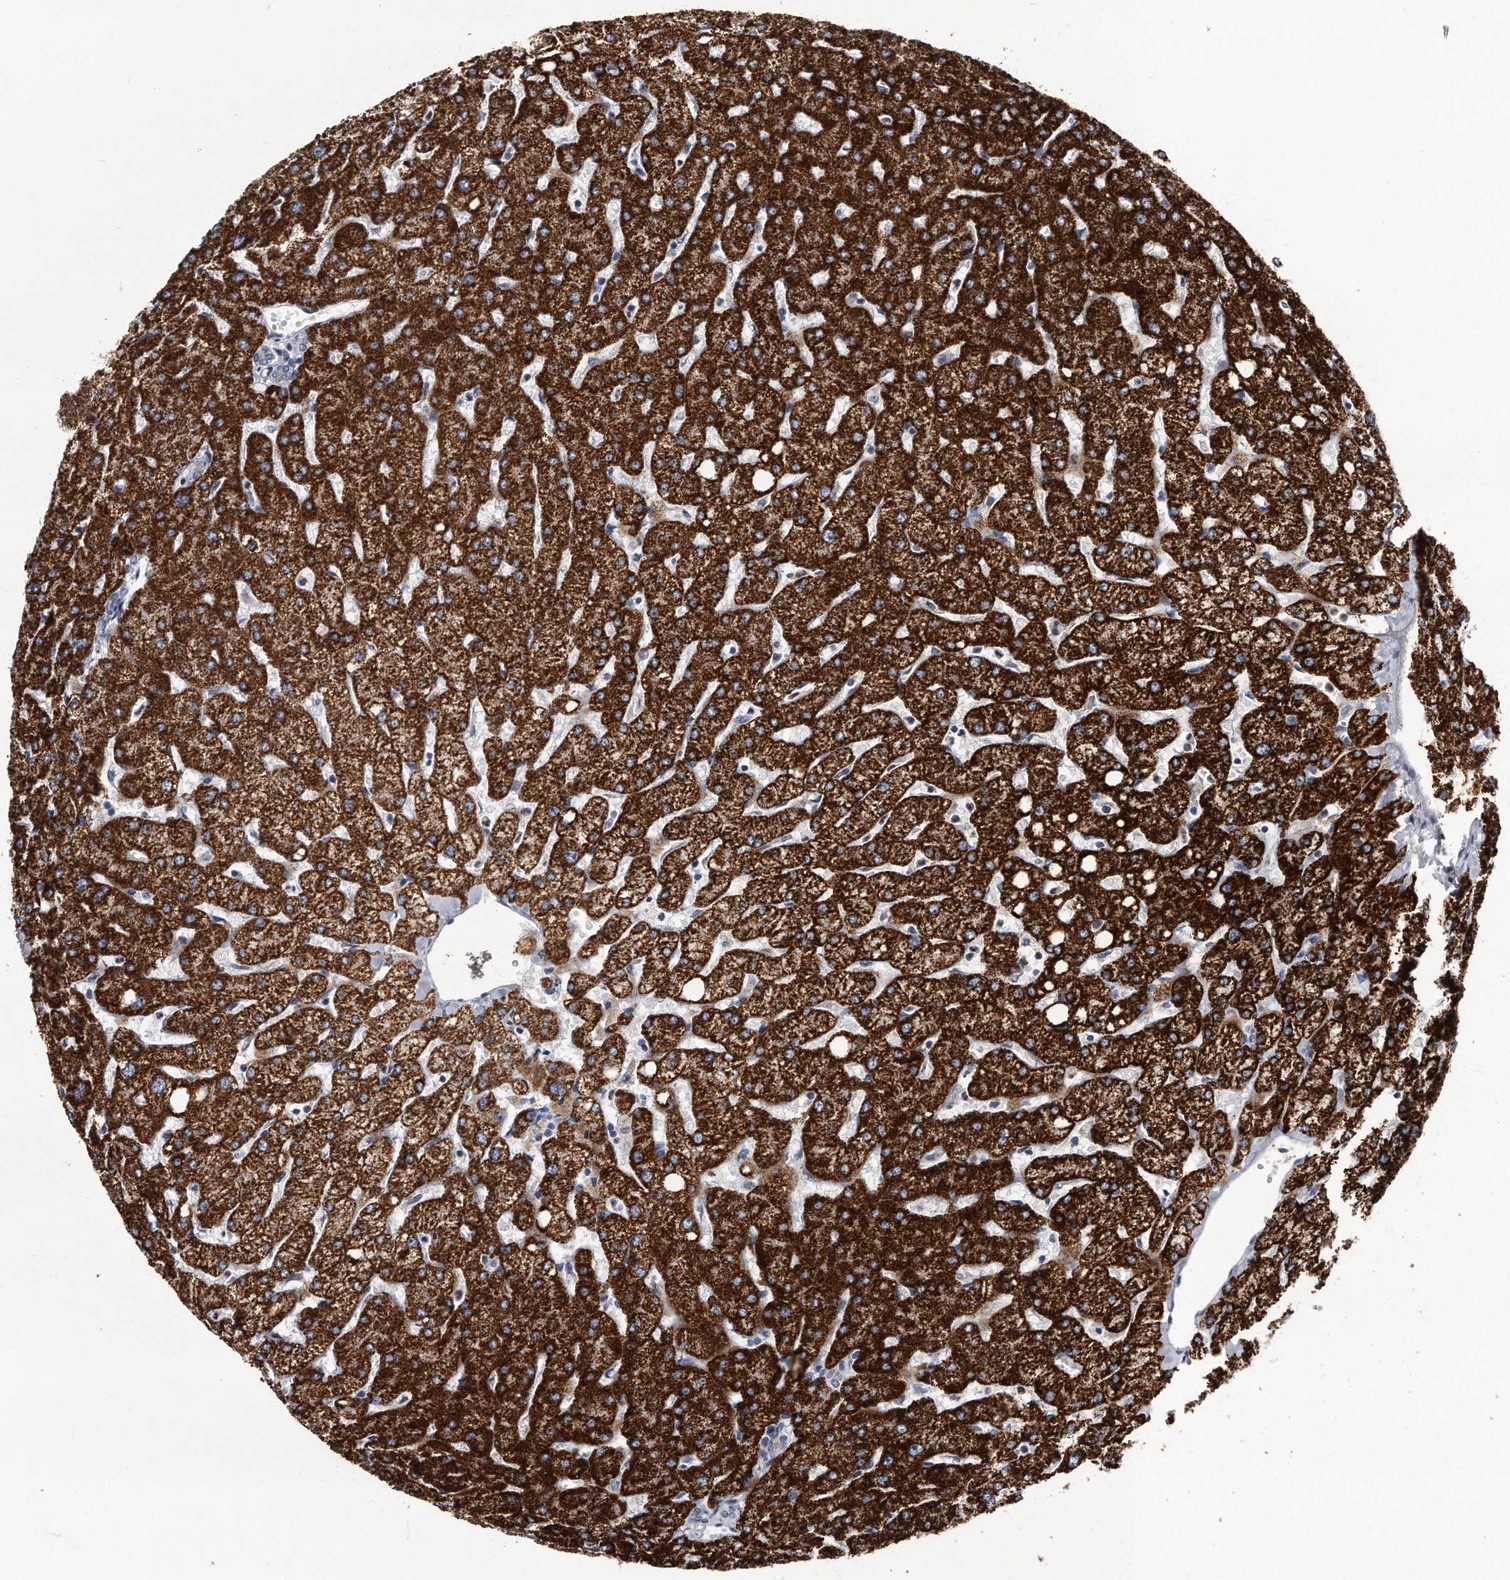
{"staining": {"intensity": "negative", "quantity": "none", "location": "none"}, "tissue": "liver", "cell_type": "Cholangiocytes", "image_type": "normal", "snomed": [{"axis": "morphology", "description": "Normal tissue, NOS"}, {"axis": "topography", "description": "Liver"}], "caption": "Immunohistochemistry histopathology image of normal human liver stained for a protein (brown), which reveals no positivity in cholangiocytes.", "gene": "GAPVD1", "patient": {"sex": "female", "age": 54}}